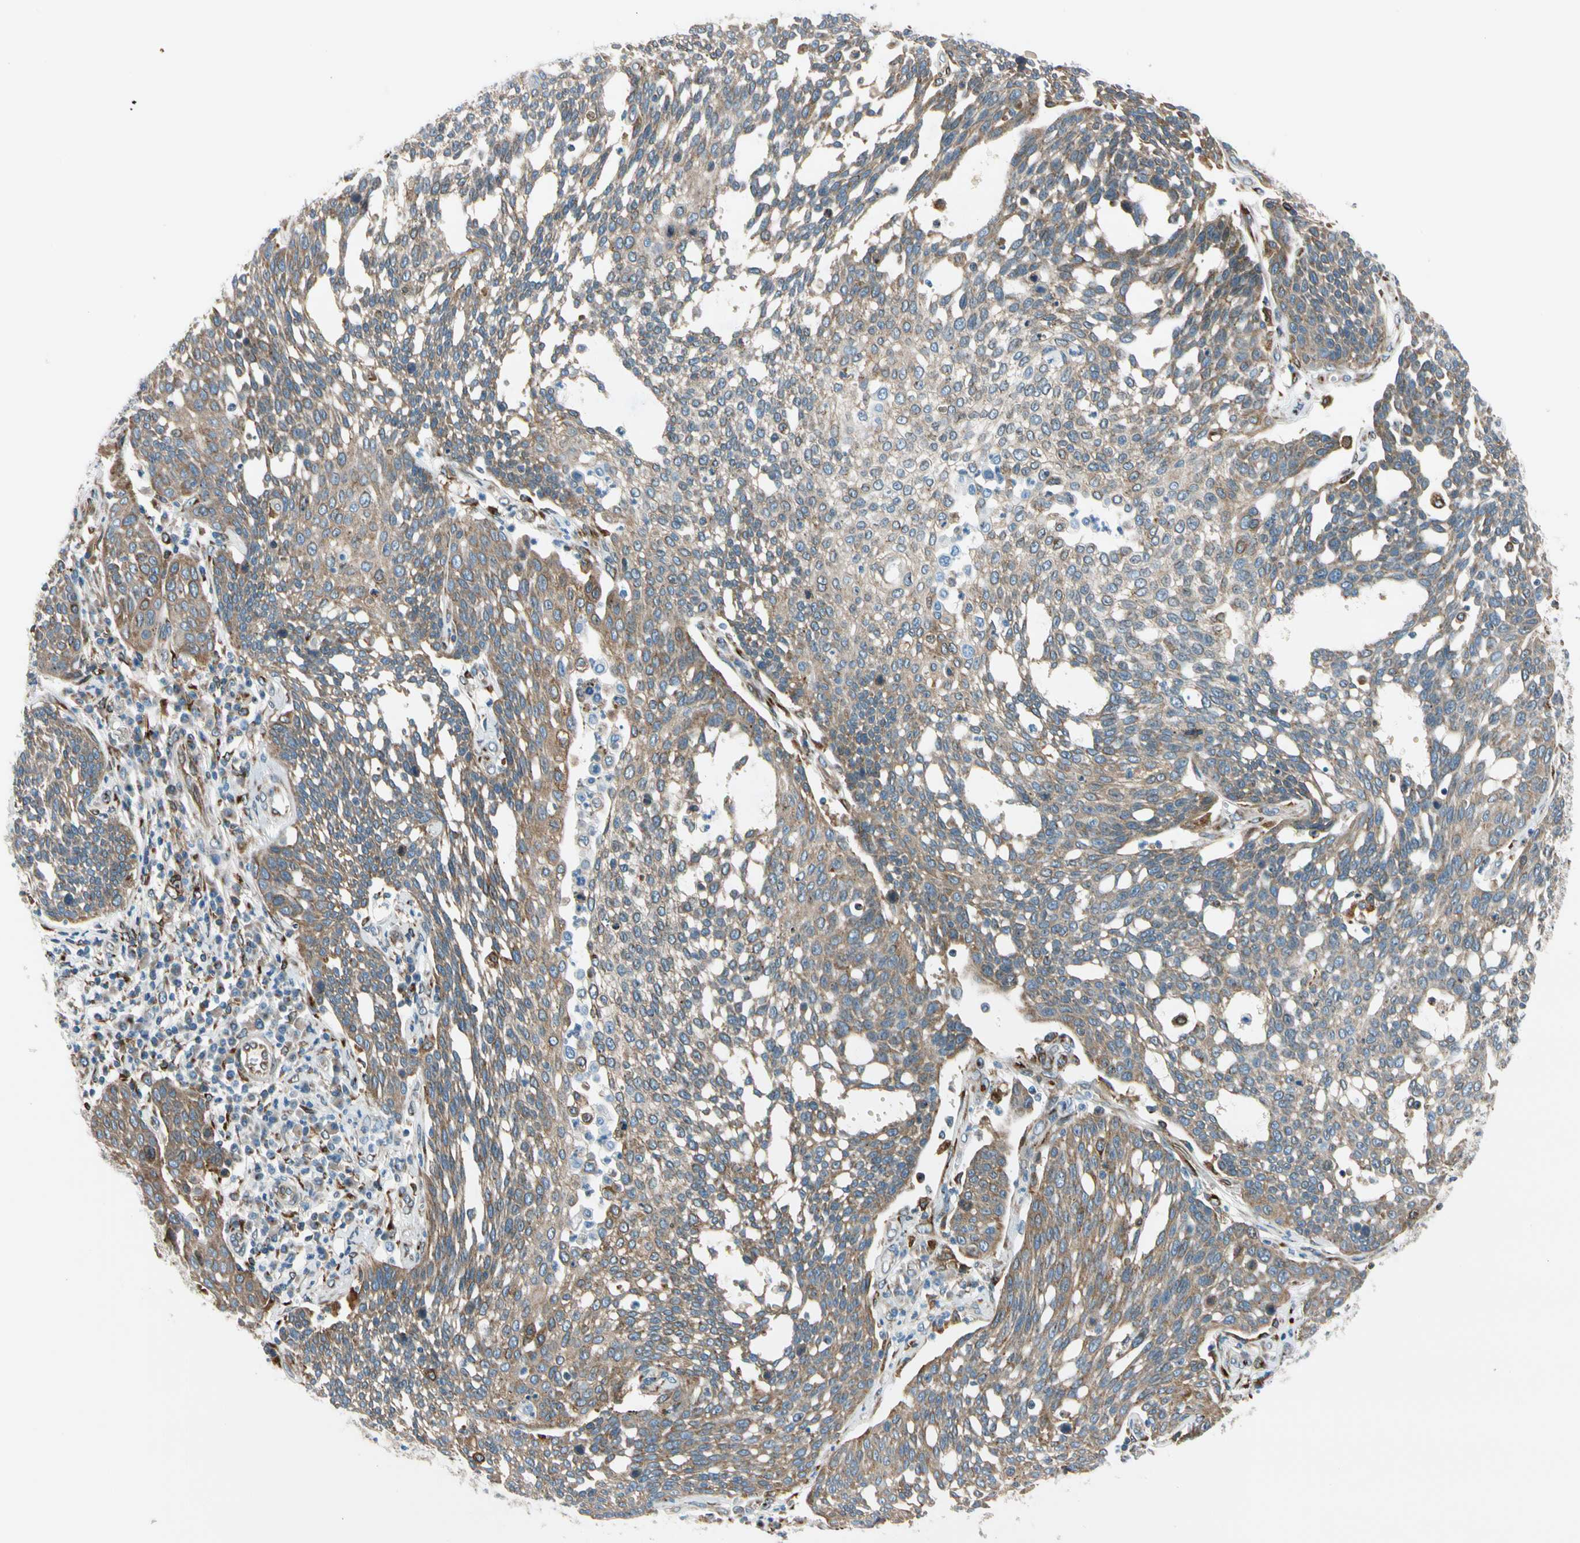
{"staining": {"intensity": "moderate", "quantity": ">75%", "location": "cytoplasmic/membranous"}, "tissue": "cervical cancer", "cell_type": "Tumor cells", "image_type": "cancer", "snomed": [{"axis": "morphology", "description": "Squamous cell carcinoma, NOS"}, {"axis": "topography", "description": "Cervix"}], "caption": "This micrograph shows immunohistochemistry staining of cervical cancer (squamous cell carcinoma), with medium moderate cytoplasmic/membranous staining in approximately >75% of tumor cells.", "gene": "NUCB1", "patient": {"sex": "female", "age": 34}}